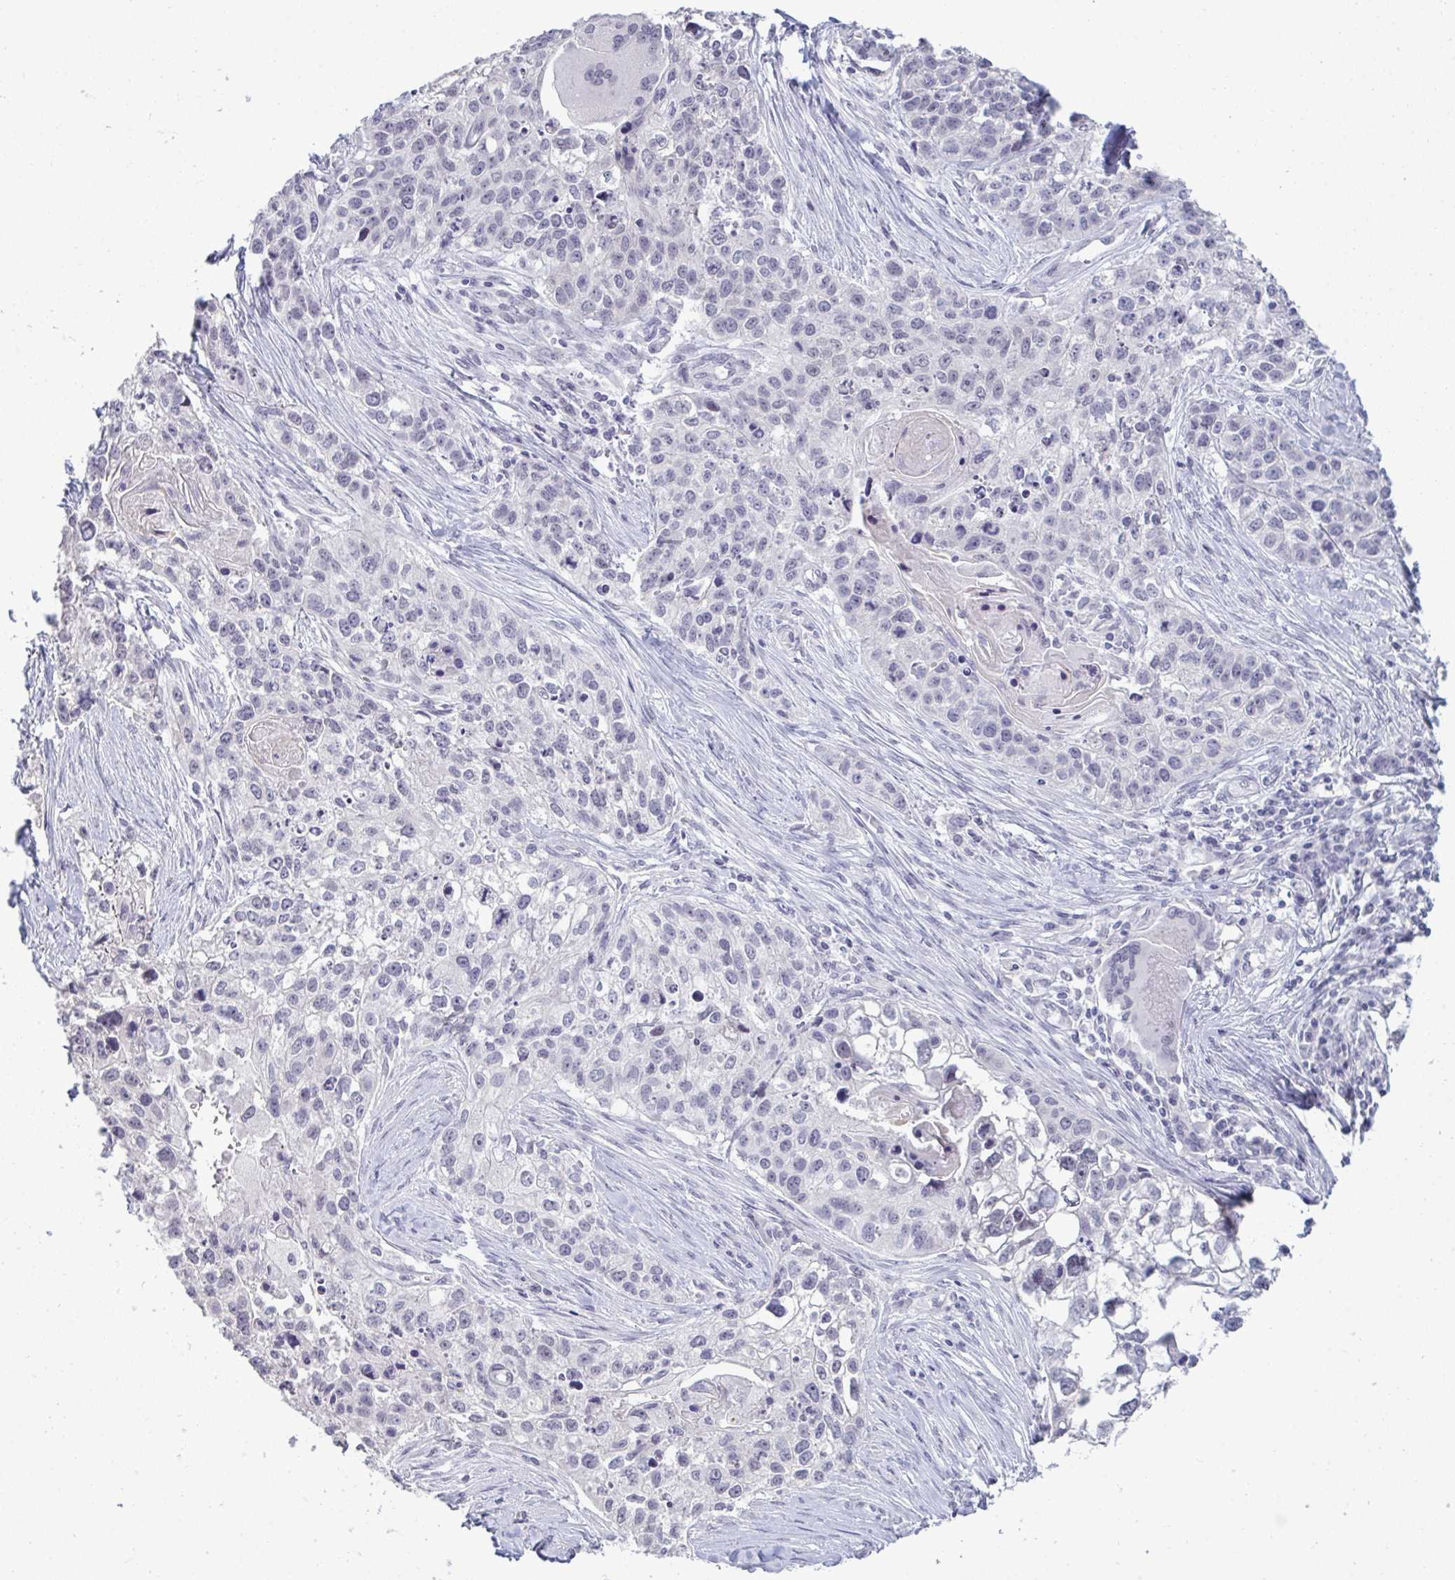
{"staining": {"intensity": "negative", "quantity": "none", "location": "none"}, "tissue": "lung cancer", "cell_type": "Tumor cells", "image_type": "cancer", "snomed": [{"axis": "morphology", "description": "Squamous cell carcinoma, NOS"}, {"axis": "topography", "description": "Lung"}], "caption": "This image is of lung cancer stained with immunohistochemistry to label a protein in brown with the nuclei are counter-stained blue. There is no expression in tumor cells.", "gene": "RNASEH1", "patient": {"sex": "male", "age": 74}}